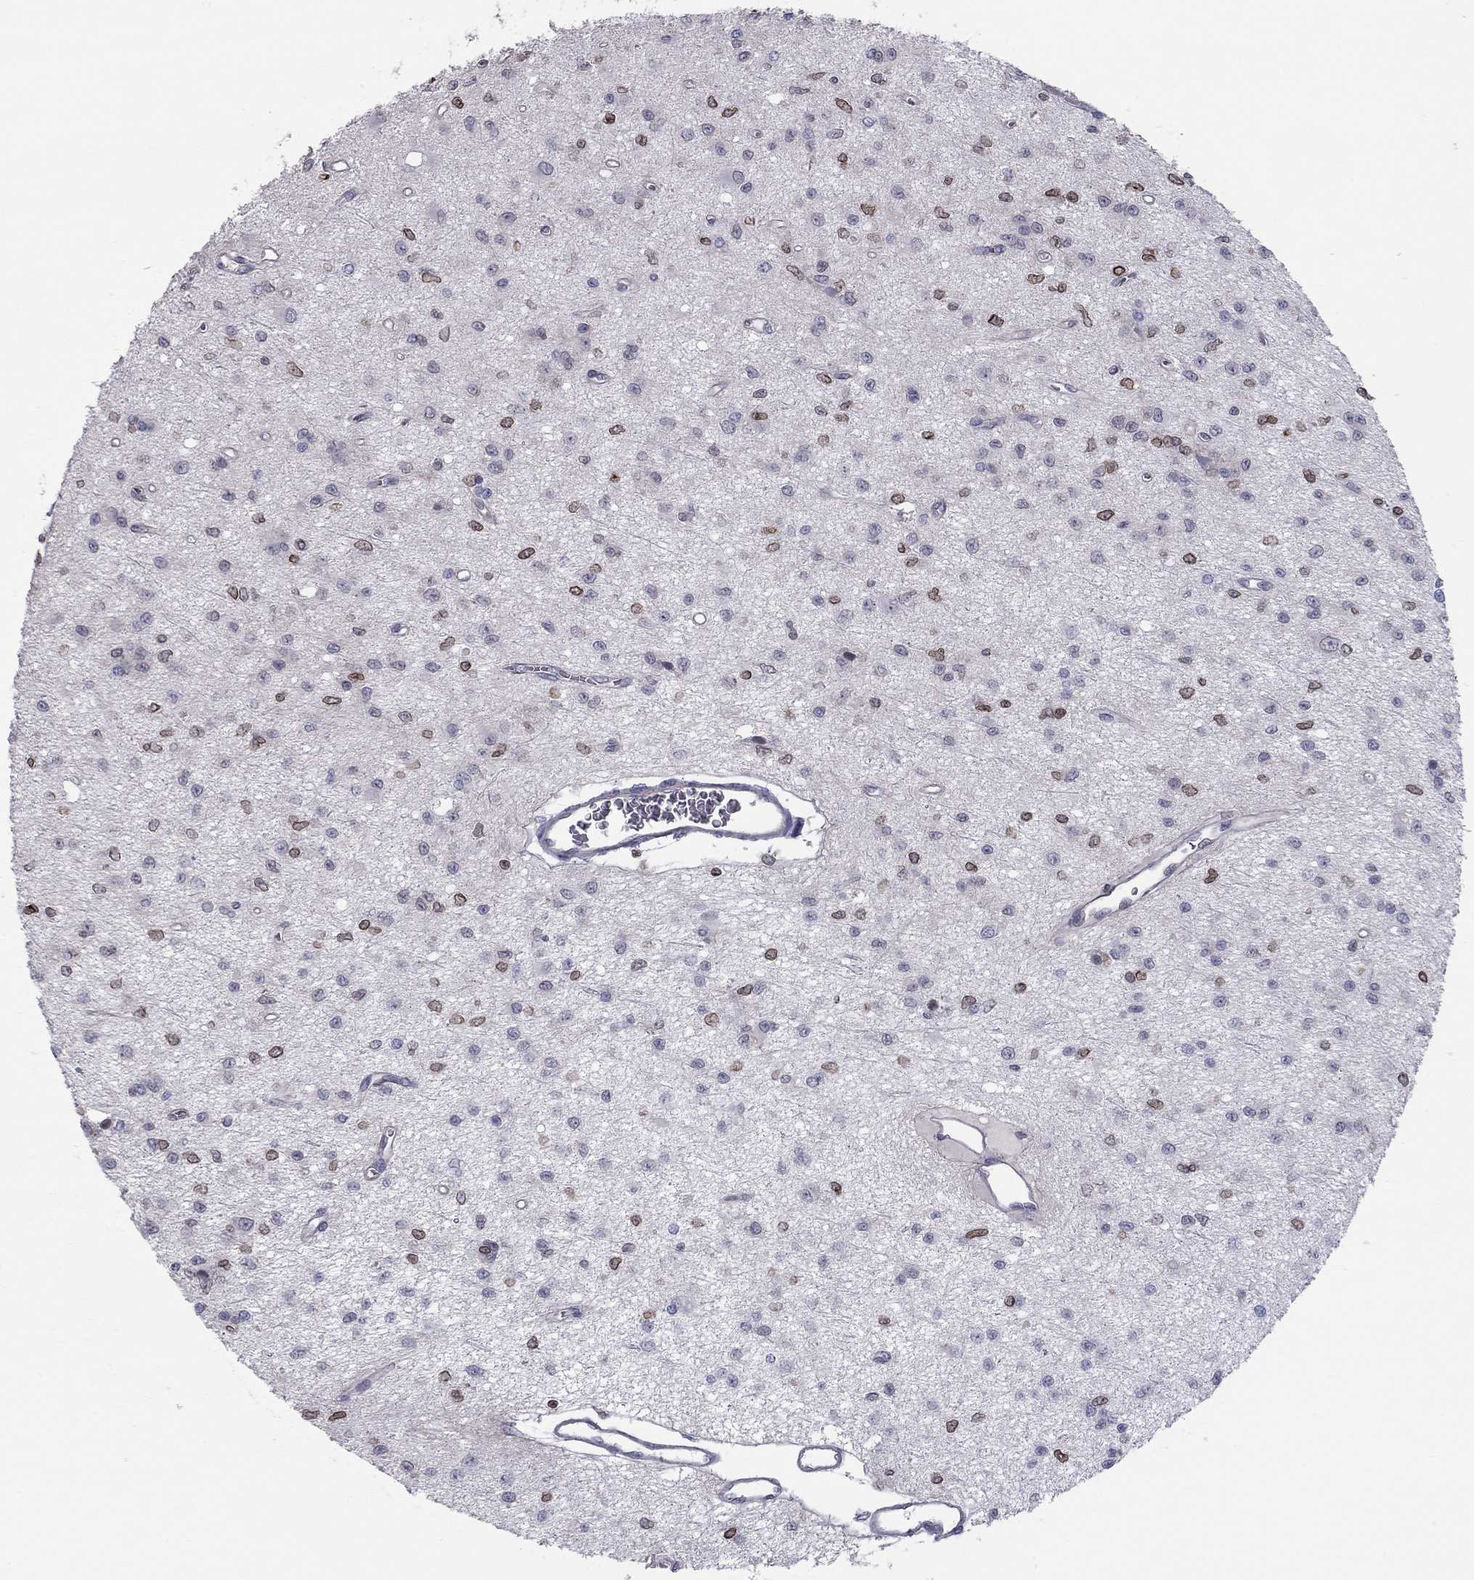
{"staining": {"intensity": "strong", "quantity": "25%-75%", "location": "cytoplasmic/membranous,nuclear"}, "tissue": "glioma", "cell_type": "Tumor cells", "image_type": "cancer", "snomed": [{"axis": "morphology", "description": "Glioma, malignant, Low grade"}, {"axis": "topography", "description": "Brain"}], "caption": "Glioma stained with a protein marker shows strong staining in tumor cells.", "gene": "ESPL1", "patient": {"sex": "female", "age": 45}}